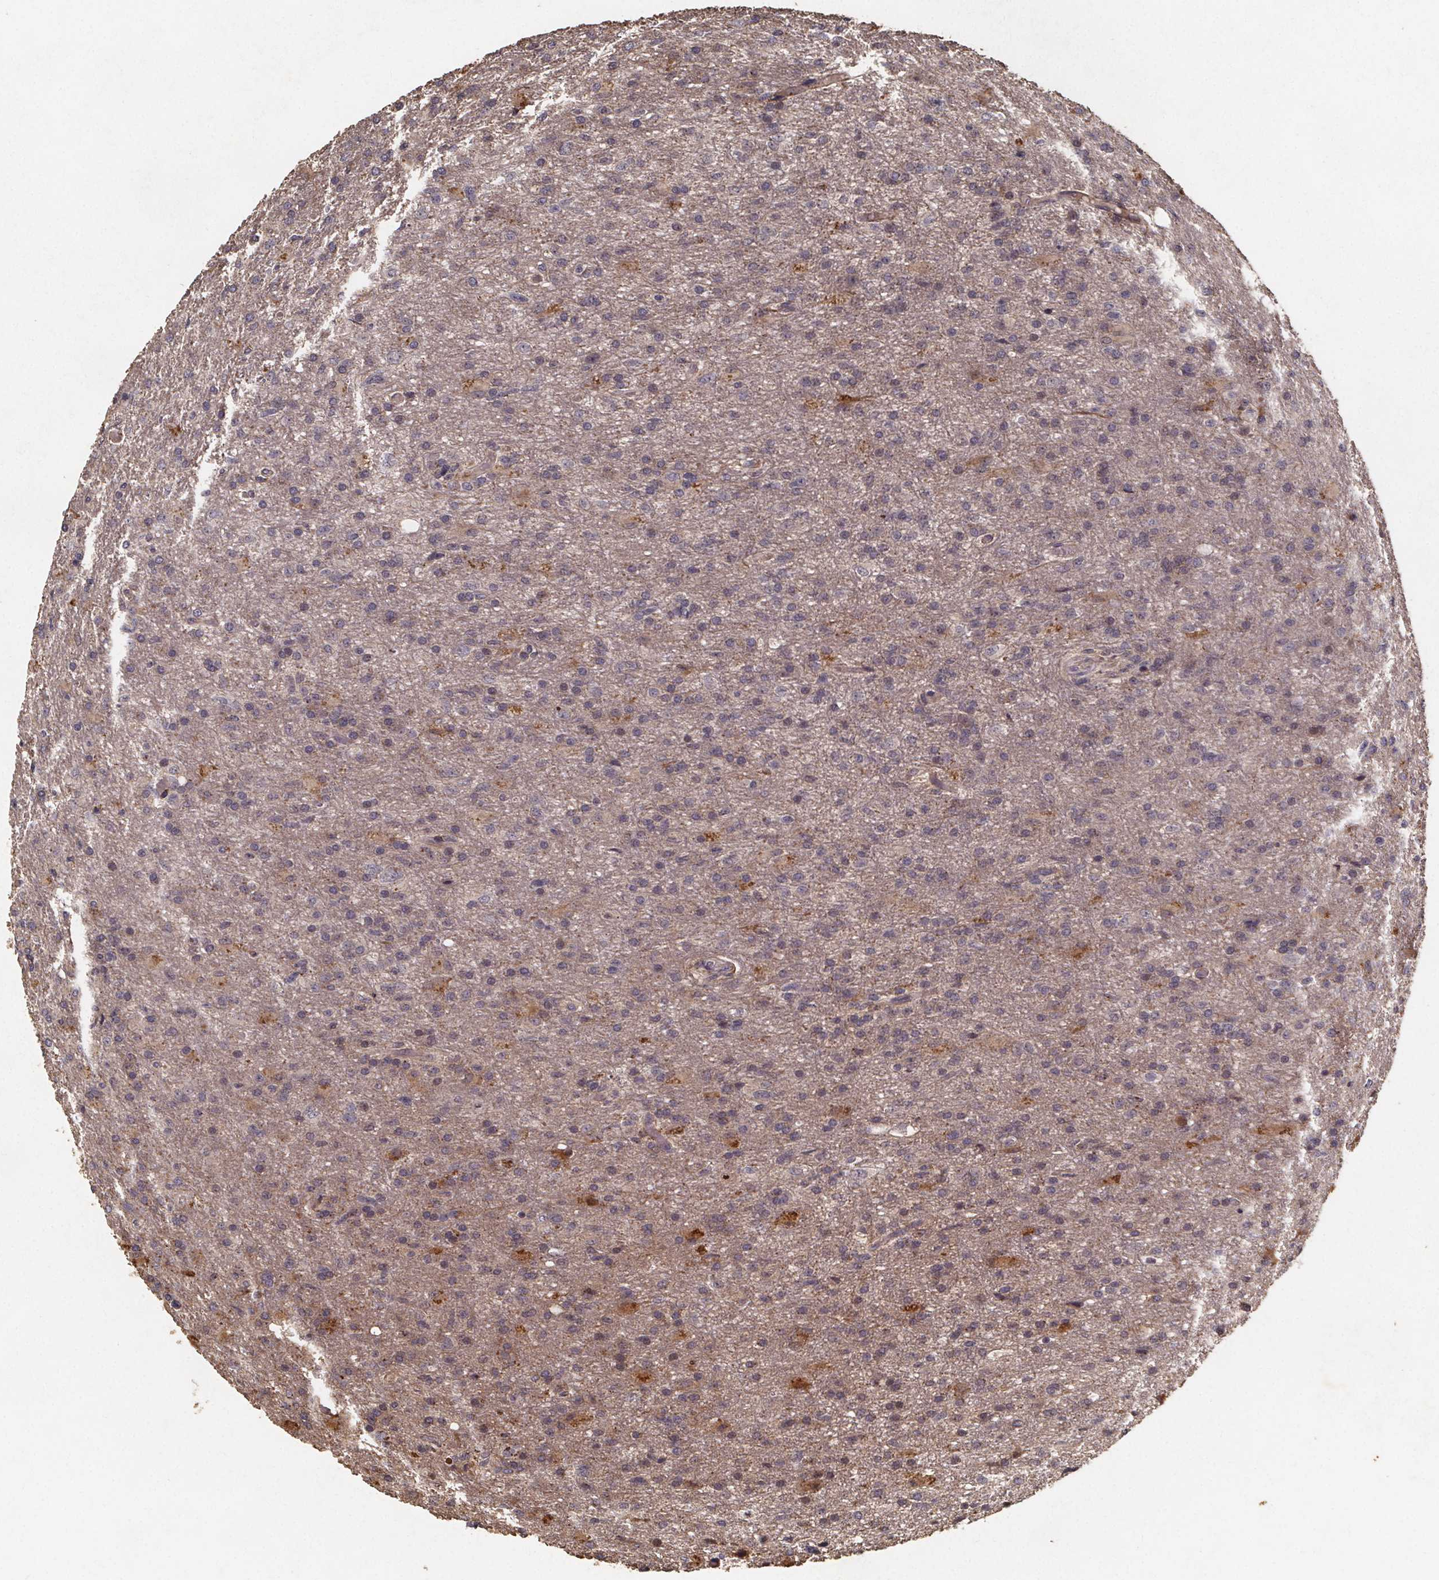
{"staining": {"intensity": "negative", "quantity": "none", "location": "none"}, "tissue": "glioma", "cell_type": "Tumor cells", "image_type": "cancer", "snomed": [{"axis": "morphology", "description": "Glioma, malignant, High grade"}, {"axis": "topography", "description": "Brain"}], "caption": "An image of high-grade glioma (malignant) stained for a protein demonstrates no brown staining in tumor cells.", "gene": "ZNF879", "patient": {"sex": "male", "age": 68}}